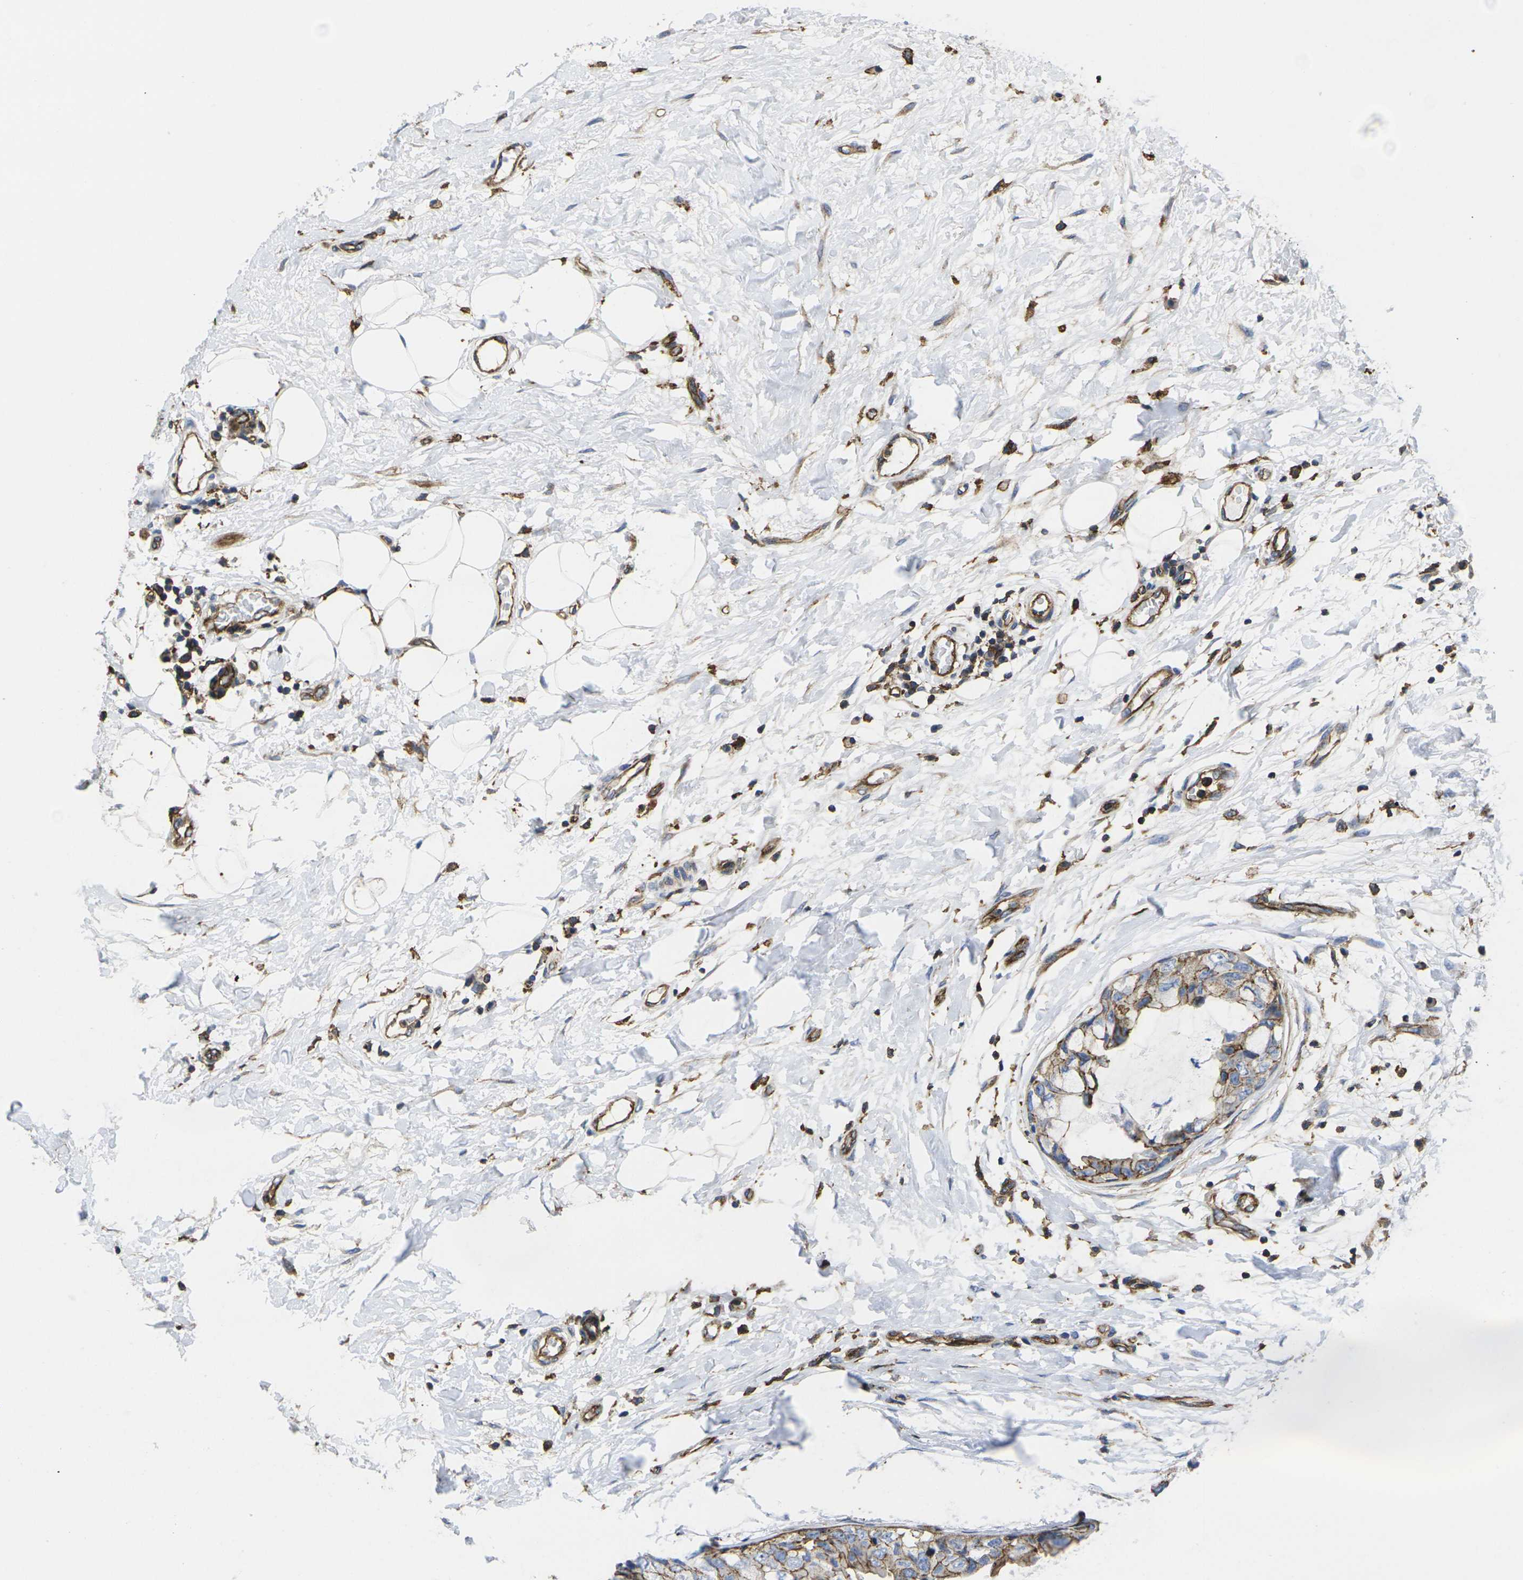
{"staining": {"intensity": "moderate", "quantity": "25%-75%", "location": "cytoplasmic/membranous"}, "tissue": "breast cancer", "cell_type": "Tumor cells", "image_type": "cancer", "snomed": [{"axis": "morphology", "description": "Duct carcinoma"}, {"axis": "topography", "description": "Breast"}], "caption": "About 25%-75% of tumor cells in breast cancer (infiltrating ductal carcinoma) reveal moderate cytoplasmic/membranous protein expression as visualized by brown immunohistochemical staining.", "gene": "IQGAP1", "patient": {"sex": "female", "age": 40}}